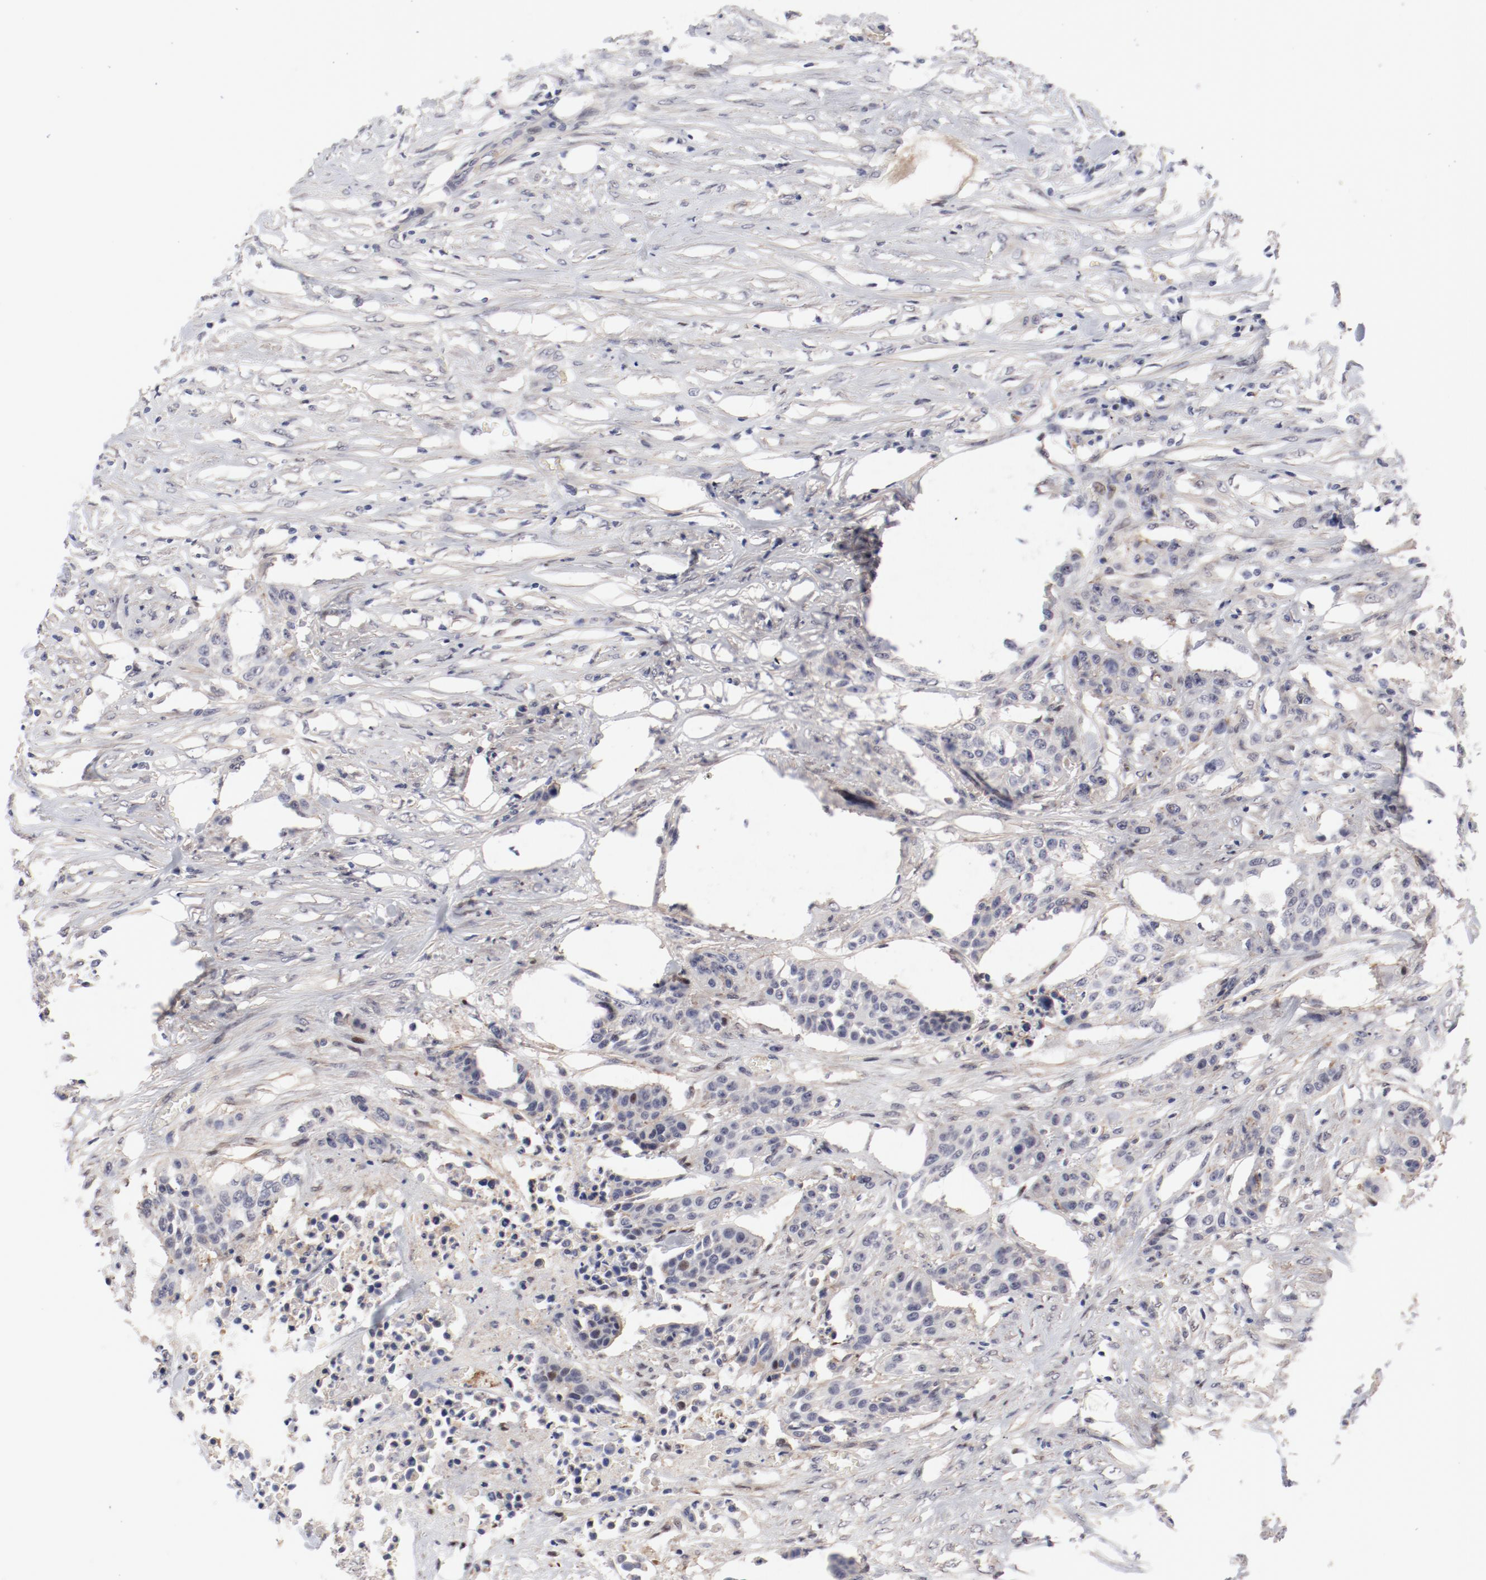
{"staining": {"intensity": "negative", "quantity": "none", "location": "none"}, "tissue": "urothelial cancer", "cell_type": "Tumor cells", "image_type": "cancer", "snomed": [{"axis": "morphology", "description": "Urothelial carcinoma, High grade"}, {"axis": "topography", "description": "Urinary bladder"}], "caption": "The image displays no significant positivity in tumor cells of high-grade urothelial carcinoma.", "gene": "FSCB", "patient": {"sex": "male", "age": 74}}